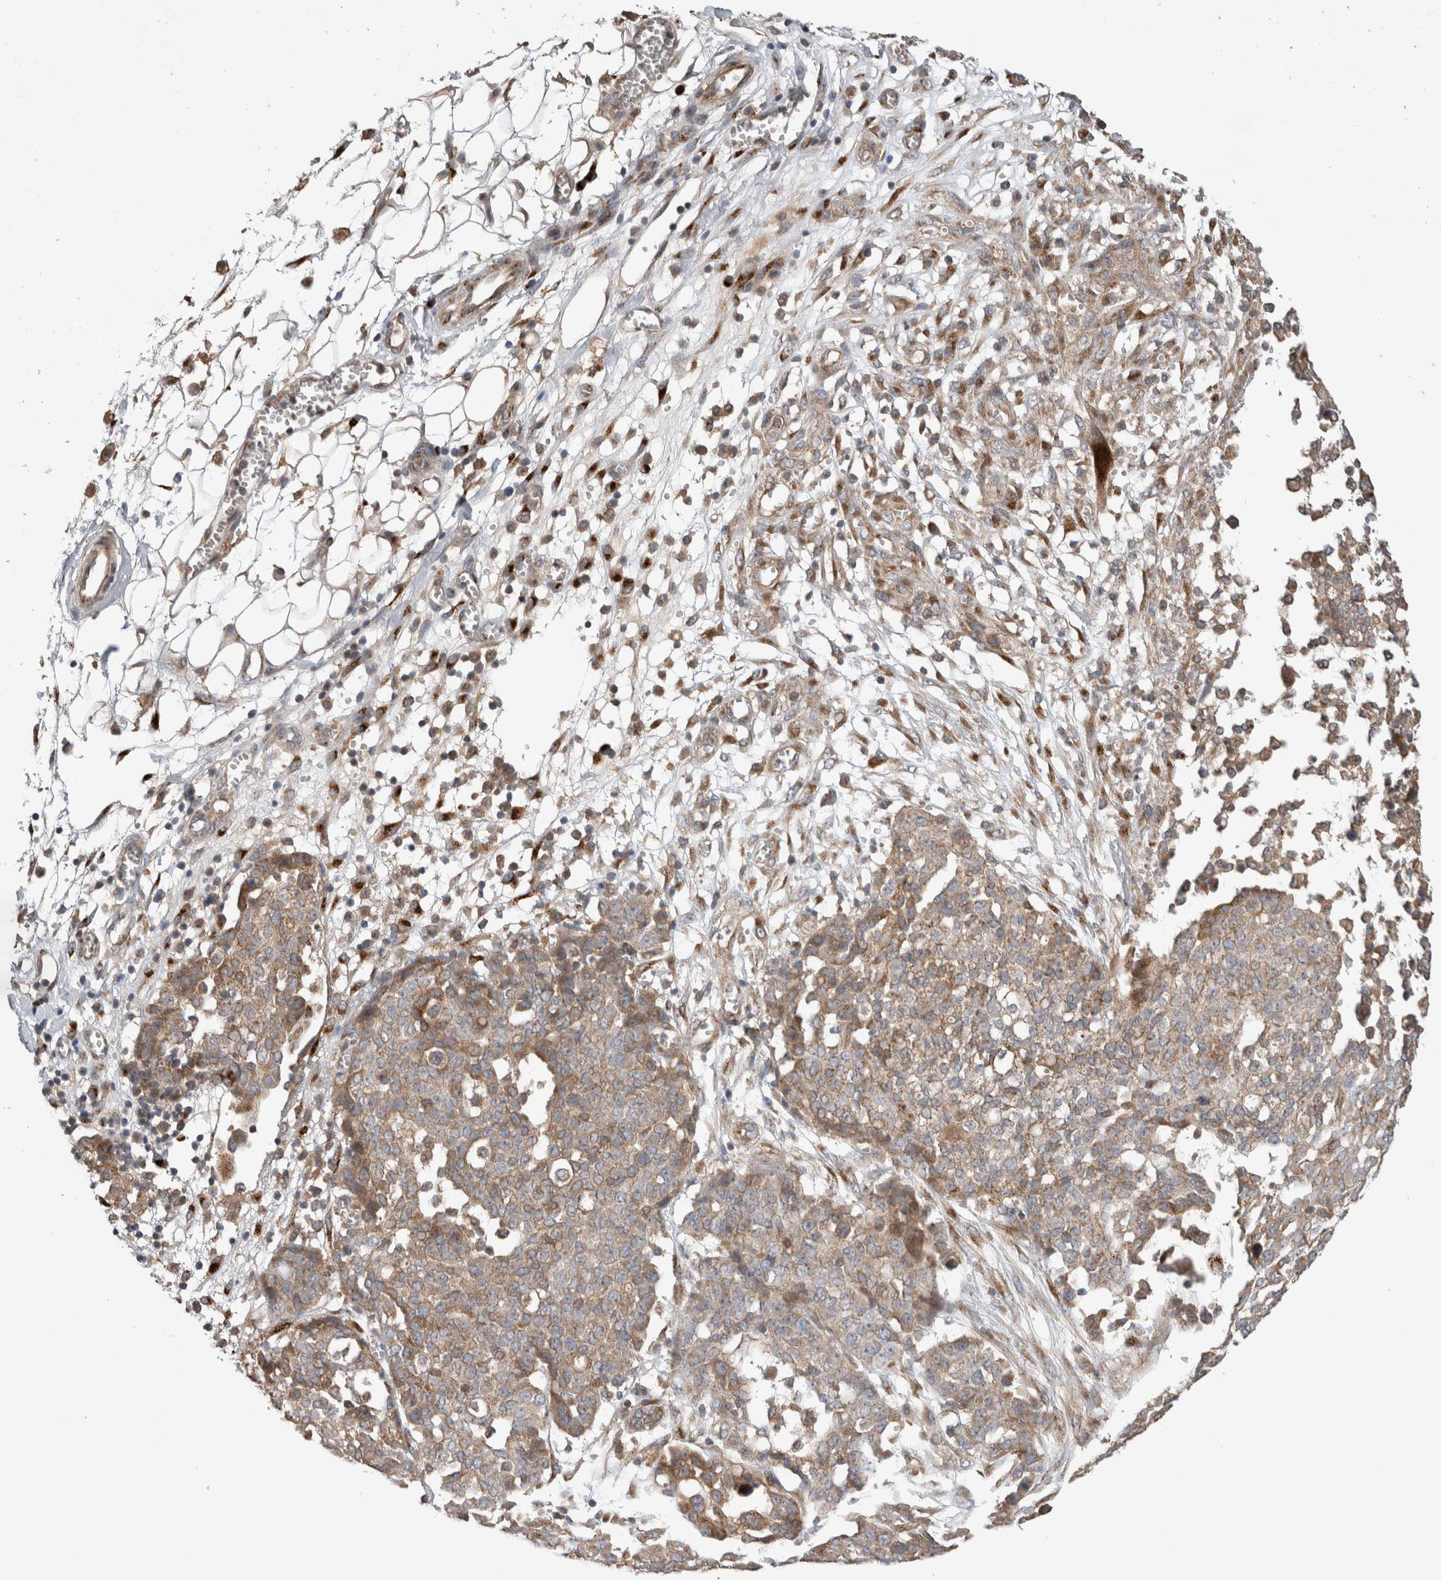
{"staining": {"intensity": "moderate", "quantity": ">75%", "location": "cytoplasmic/membranous"}, "tissue": "ovarian cancer", "cell_type": "Tumor cells", "image_type": "cancer", "snomed": [{"axis": "morphology", "description": "Cystadenocarcinoma, serous, NOS"}, {"axis": "topography", "description": "Soft tissue"}, {"axis": "topography", "description": "Ovary"}], "caption": "Immunohistochemical staining of serous cystadenocarcinoma (ovarian) displays medium levels of moderate cytoplasmic/membranous protein staining in about >75% of tumor cells. (Brightfield microscopy of DAB IHC at high magnification).", "gene": "TRIM5", "patient": {"sex": "female", "age": 57}}